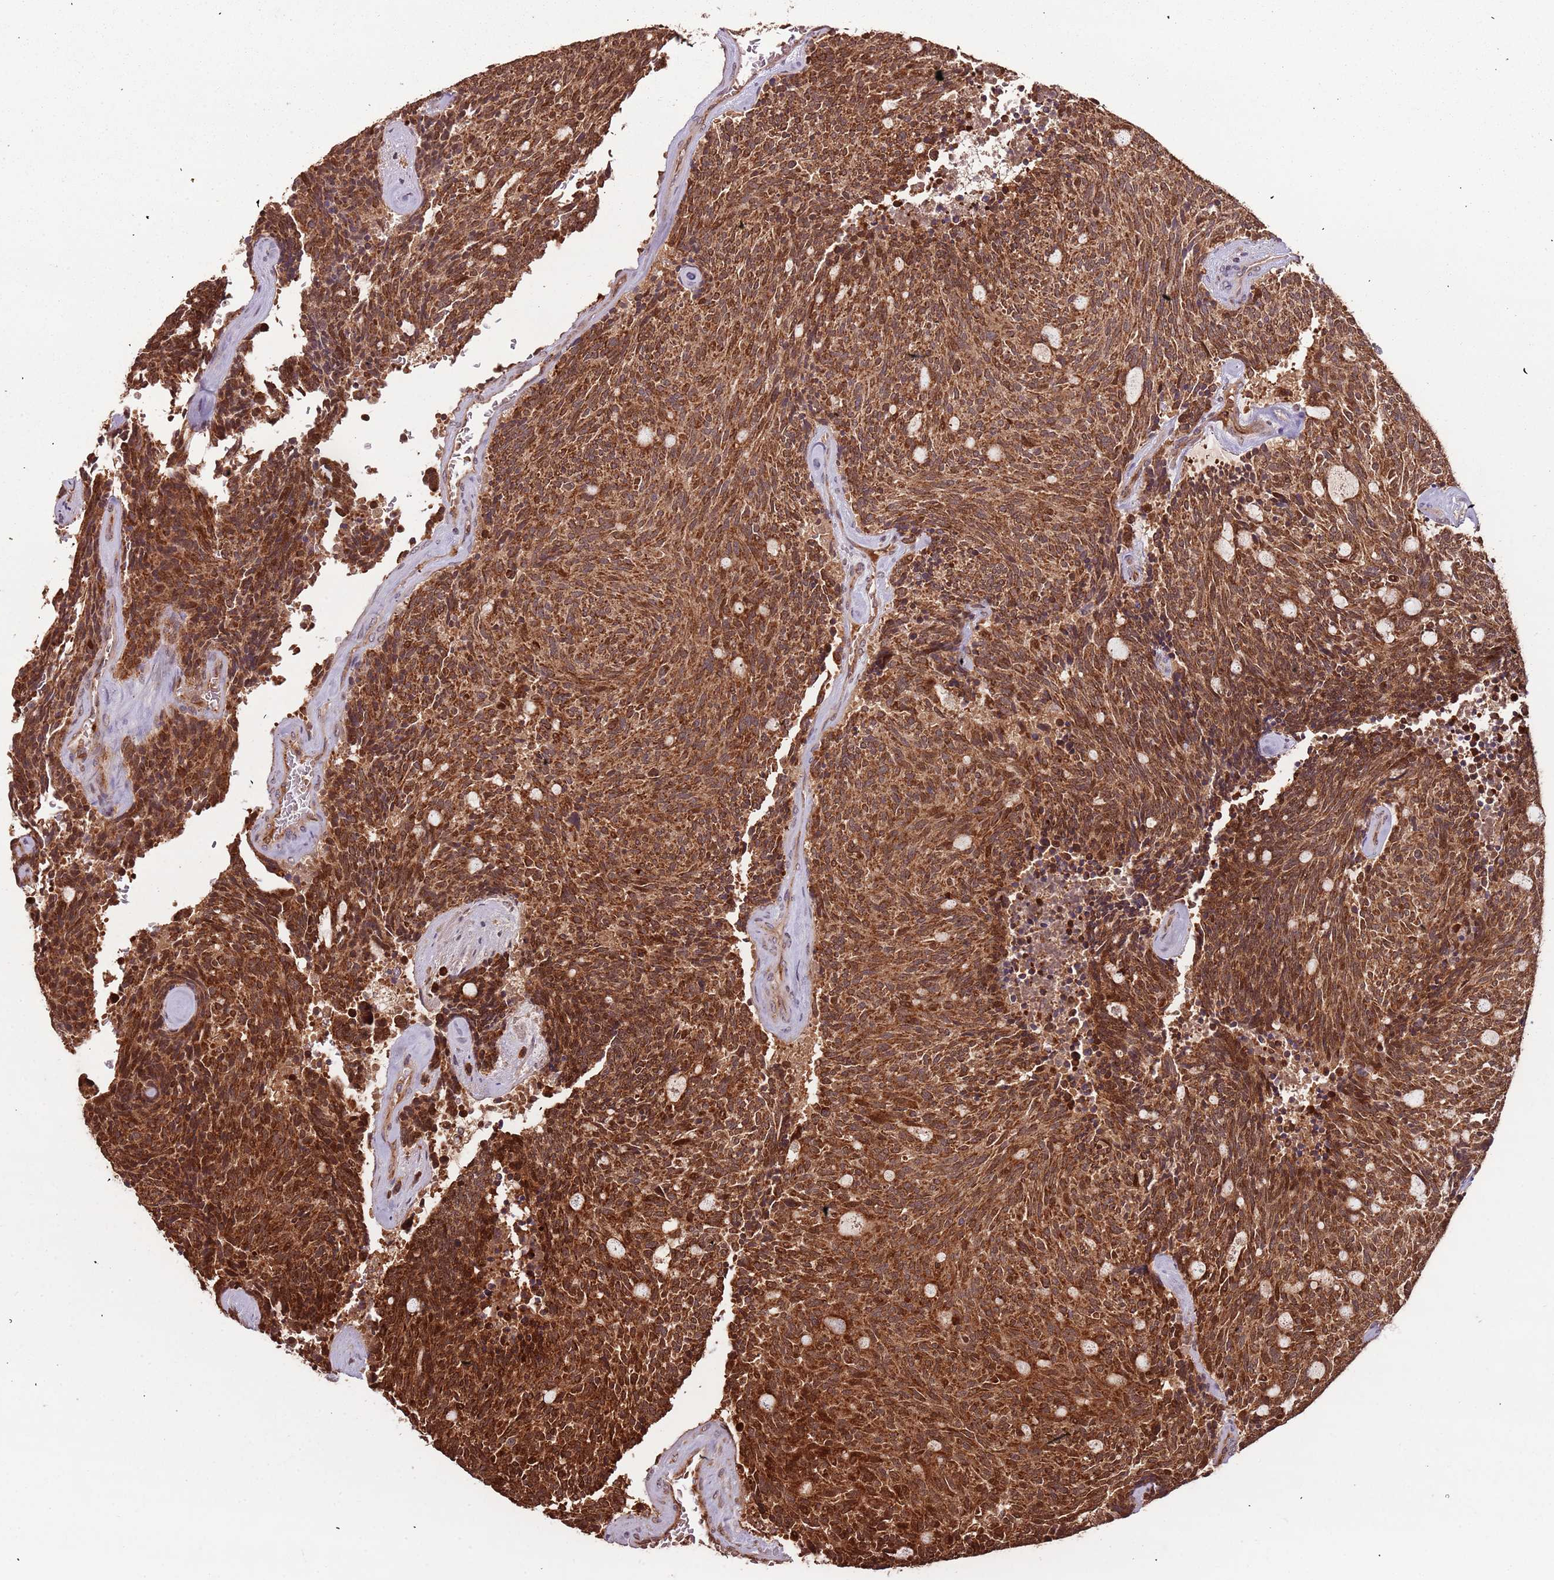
{"staining": {"intensity": "strong", "quantity": ">75%", "location": "cytoplasmic/membranous"}, "tissue": "carcinoid", "cell_type": "Tumor cells", "image_type": "cancer", "snomed": [{"axis": "morphology", "description": "Carcinoid, malignant, NOS"}, {"axis": "topography", "description": "Pancreas"}], "caption": "Tumor cells demonstrate high levels of strong cytoplasmic/membranous positivity in approximately >75% of cells in human carcinoid (malignant).", "gene": "IL17RD", "patient": {"sex": "female", "age": 54}}